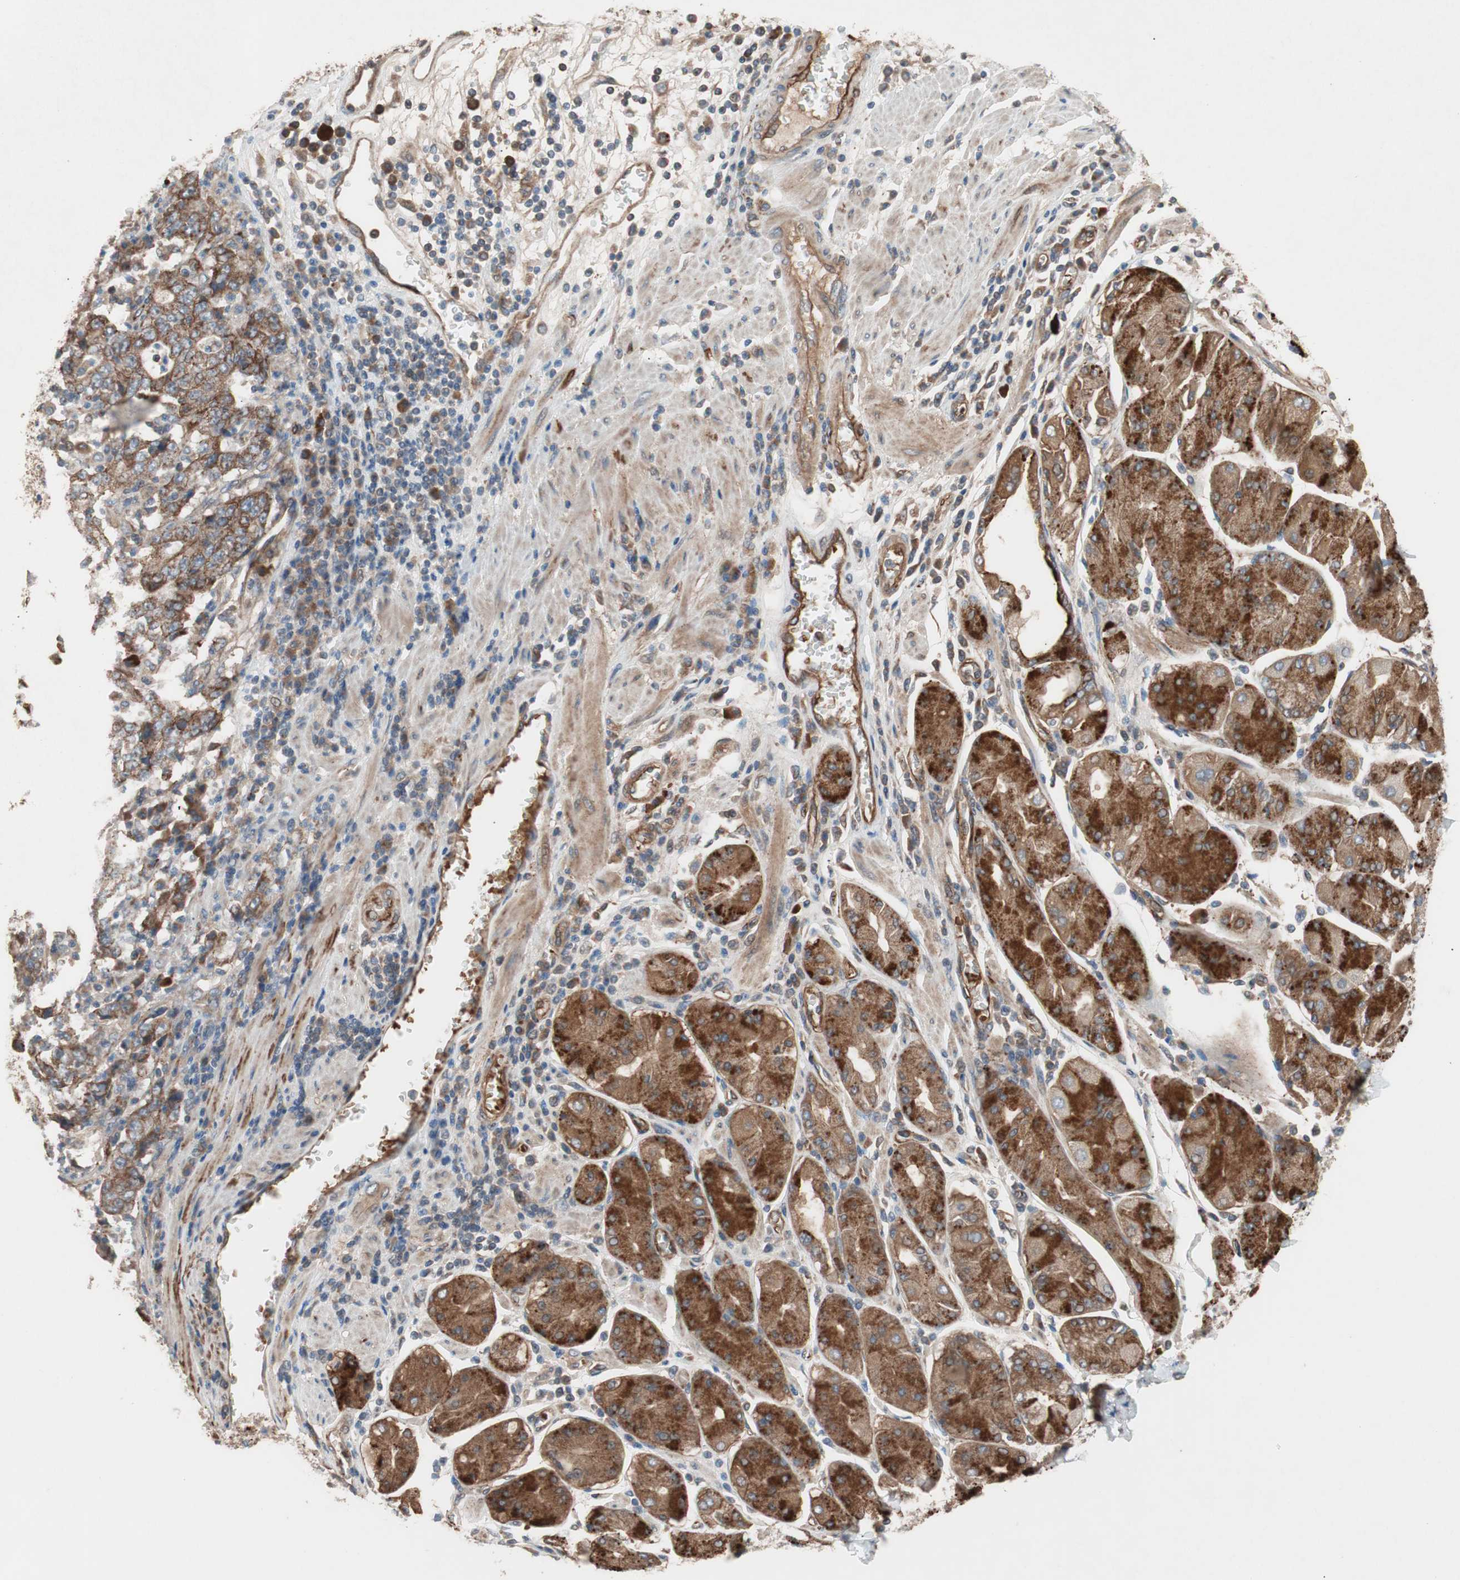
{"staining": {"intensity": "strong", "quantity": ">75%", "location": "cytoplasmic/membranous"}, "tissue": "stomach cancer", "cell_type": "Tumor cells", "image_type": "cancer", "snomed": [{"axis": "morphology", "description": "Normal tissue, NOS"}, {"axis": "morphology", "description": "Adenocarcinoma, NOS"}, {"axis": "topography", "description": "Stomach, upper"}, {"axis": "topography", "description": "Stomach"}], "caption": "Human adenocarcinoma (stomach) stained with a protein marker reveals strong staining in tumor cells.", "gene": "GPSM2", "patient": {"sex": "male", "age": 59}}